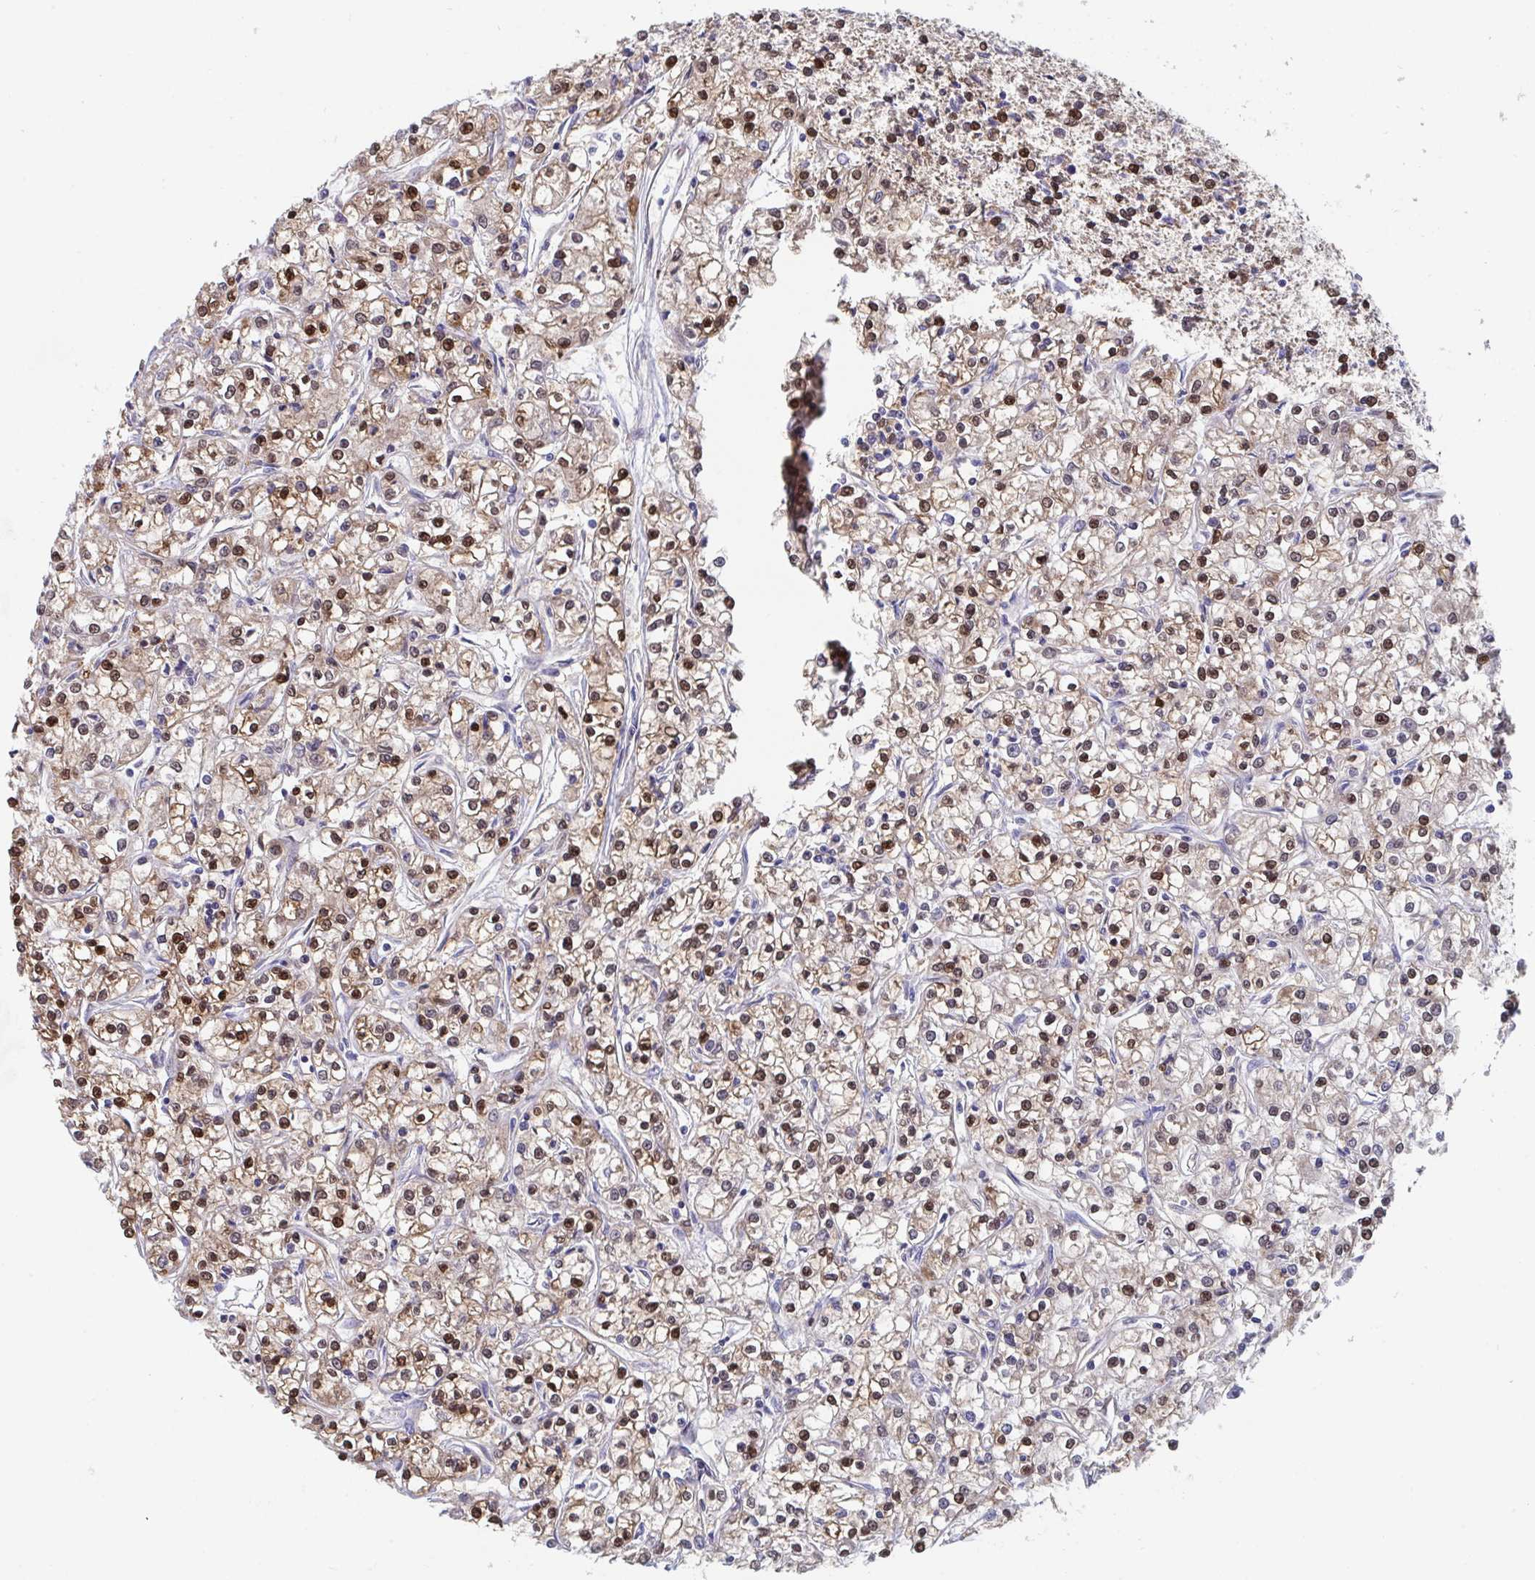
{"staining": {"intensity": "strong", "quantity": "25%-75%", "location": "cytoplasmic/membranous,nuclear"}, "tissue": "renal cancer", "cell_type": "Tumor cells", "image_type": "cancer", "snomed": [{"axis": "morphology", "description": "Adenocarcinoma, NOS"}, {"axis": "topography", "description": "Kidney"}], "caption": "Immunohistochemistry (IHC) image of neoplastic tissue: human renal adenocarcinoma stained using immunohistochemistry (IHC) shows high levels of strong protein expression localized specifically in the cytoplasmic/membranous and nuclear of tumor cells, appearing as a cytoplasmic/membranous and nuclear brown color.", "gene": "P2RX3", "patient": {"sex": "female", "age": 59}}